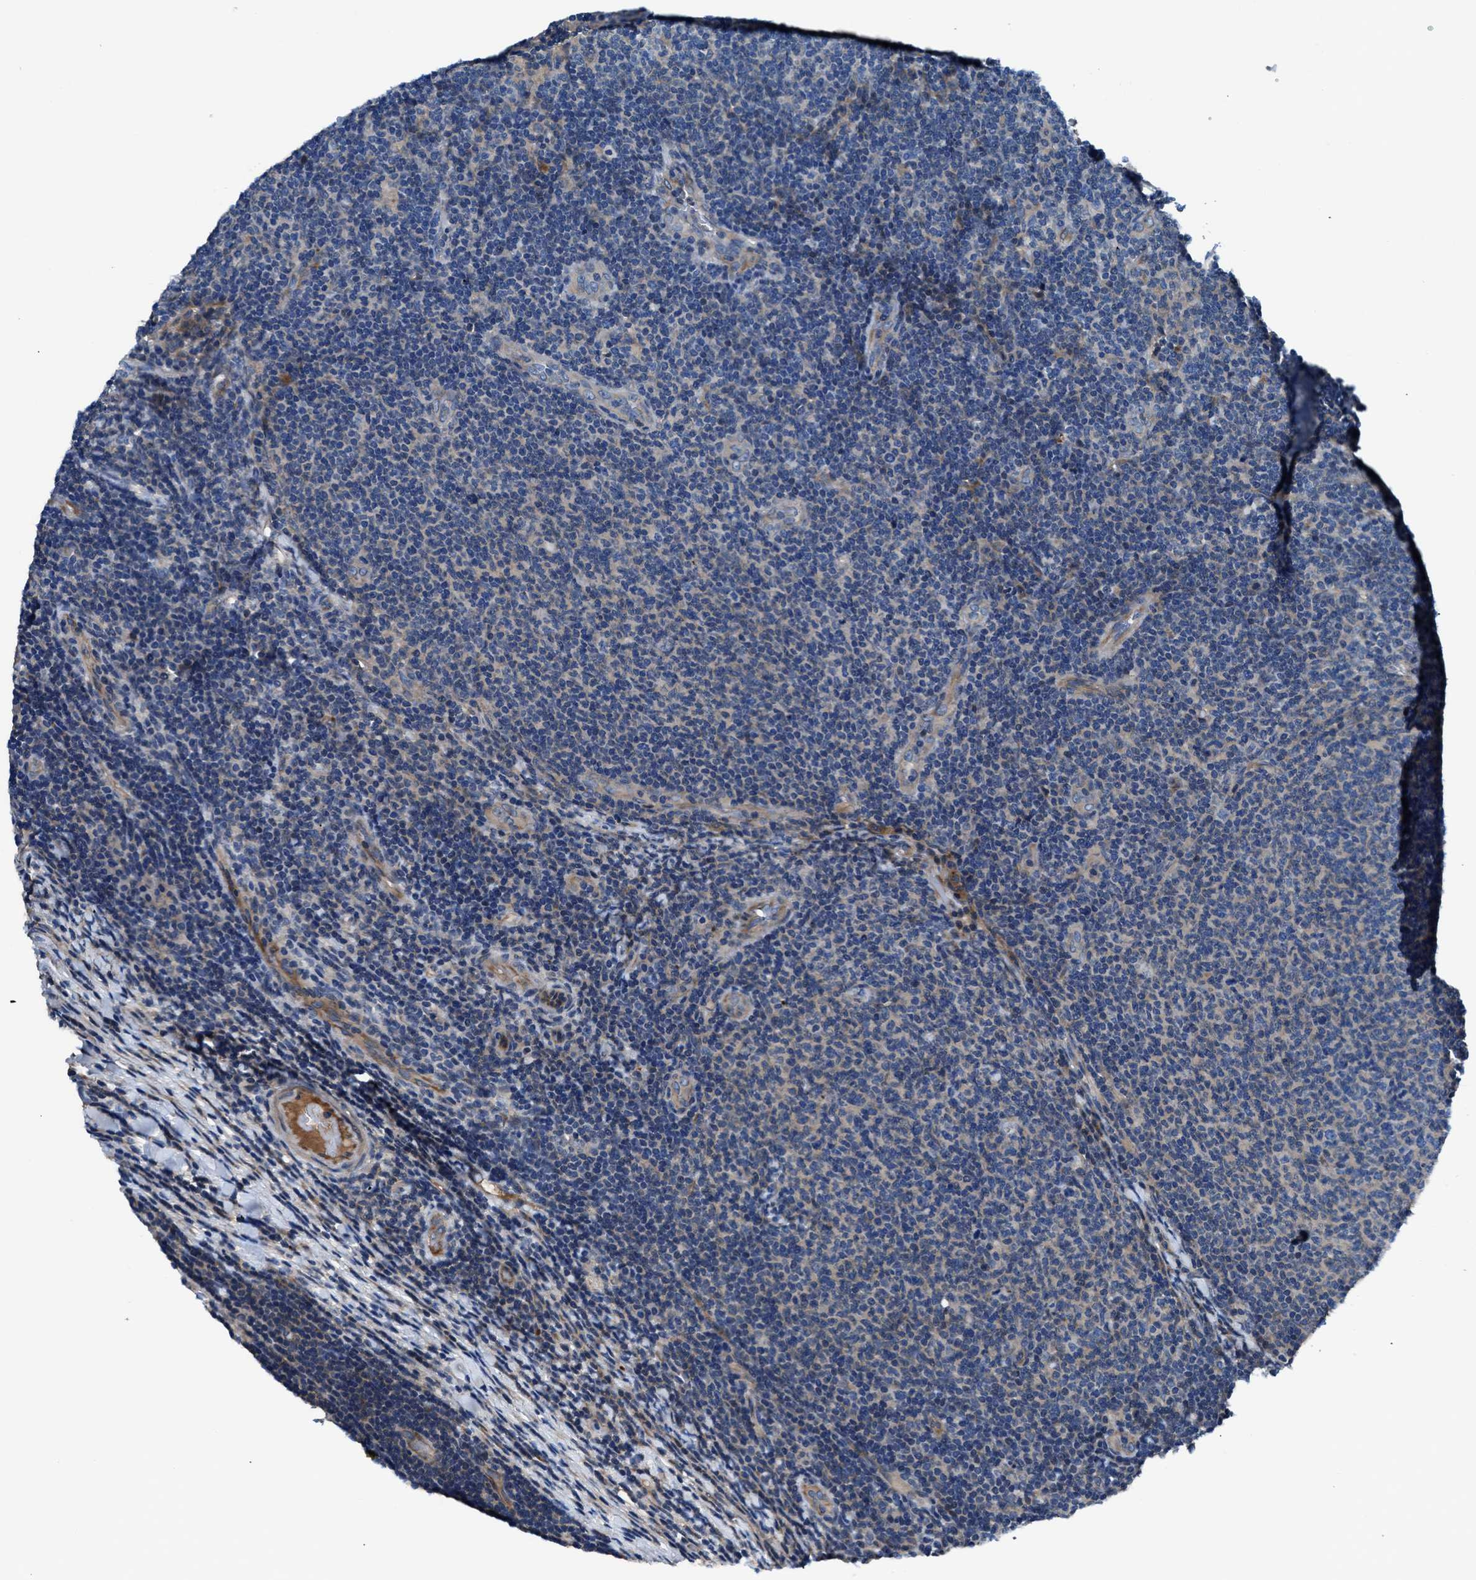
{"staining": {"intensity": "negative", "quantity": "none", "location": "none"}, "tissue": "lymphoma", "cell_type": "Tumor cells", "image_type": "cancer", "snomed": [{"axis": "morphology", "description": "Malignant lymphoma, non-Hodgkin's type, Low grade"}, {"axis": "topography", "description": "Lymph node"}], "caption": "Micrograph shows no significant protein positivity in tumor cells of lymphoma.", "gene": "SLC38A6", "patient": {"sex": "male", "age": 66}}